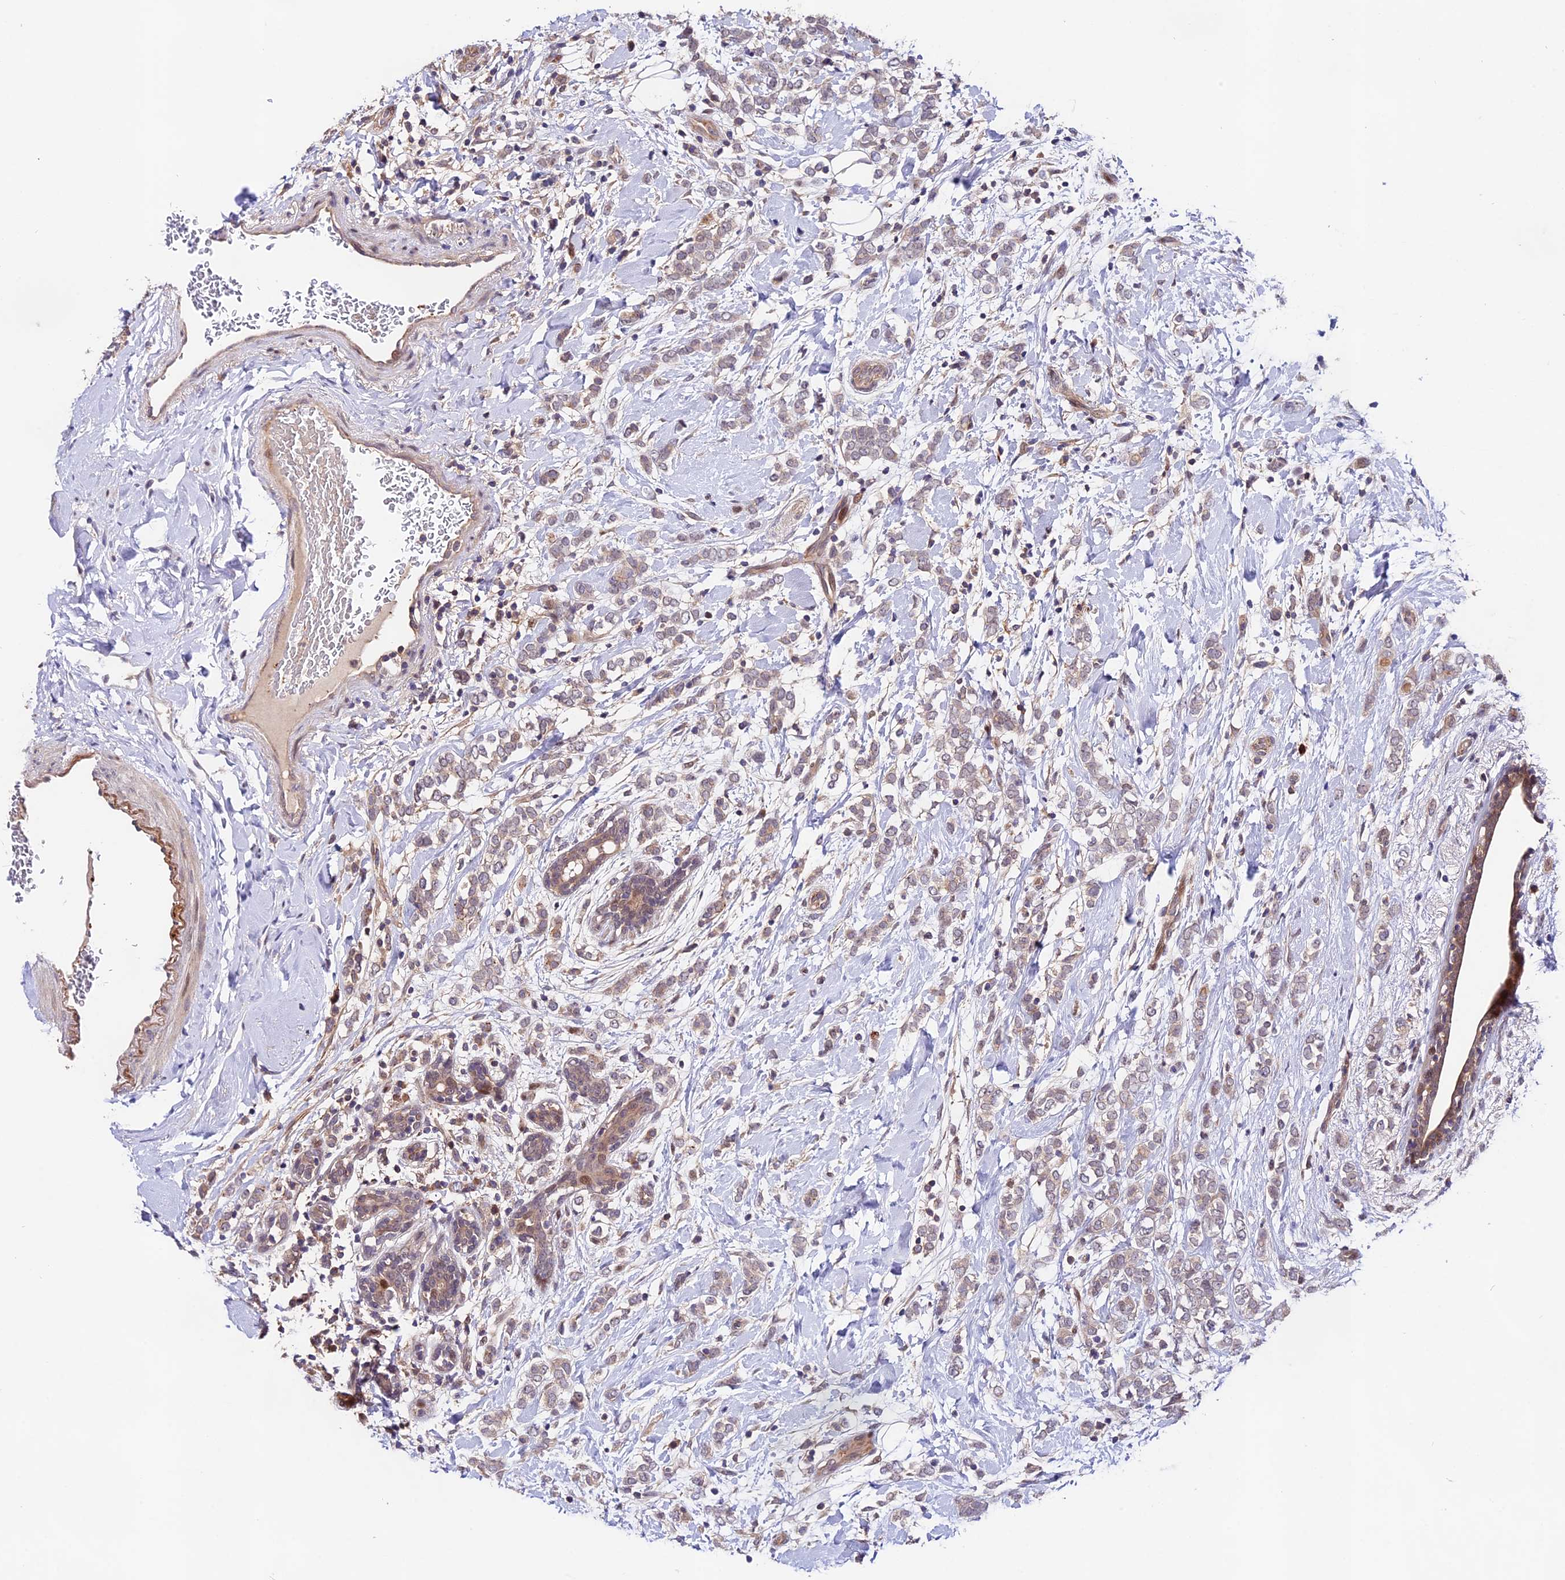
{"staining": {"intensity": "weak", "quantity": "<25%", "location": "cytoplasmic/membranous"}, "tissue": "breast cancer", "cell_type": "Tumor cells", "image_type": "cancer", "snomed": [{"axis": "morphology", "description": "Normal tissue, NOS"}, {"axis": "morphology", "description": "Lobular carcinoma"}, {"axis": "topography", "description": "Breast"}], "caption": "Immunohistochemistry (IHC) photomicrograph of human breast cancer (lobular carcinoma) stained for a protein (brown), which displays no positivity in tumor cells.", "gene": "CACNA1H", "patient": {"sex": "female", "age": 47}}